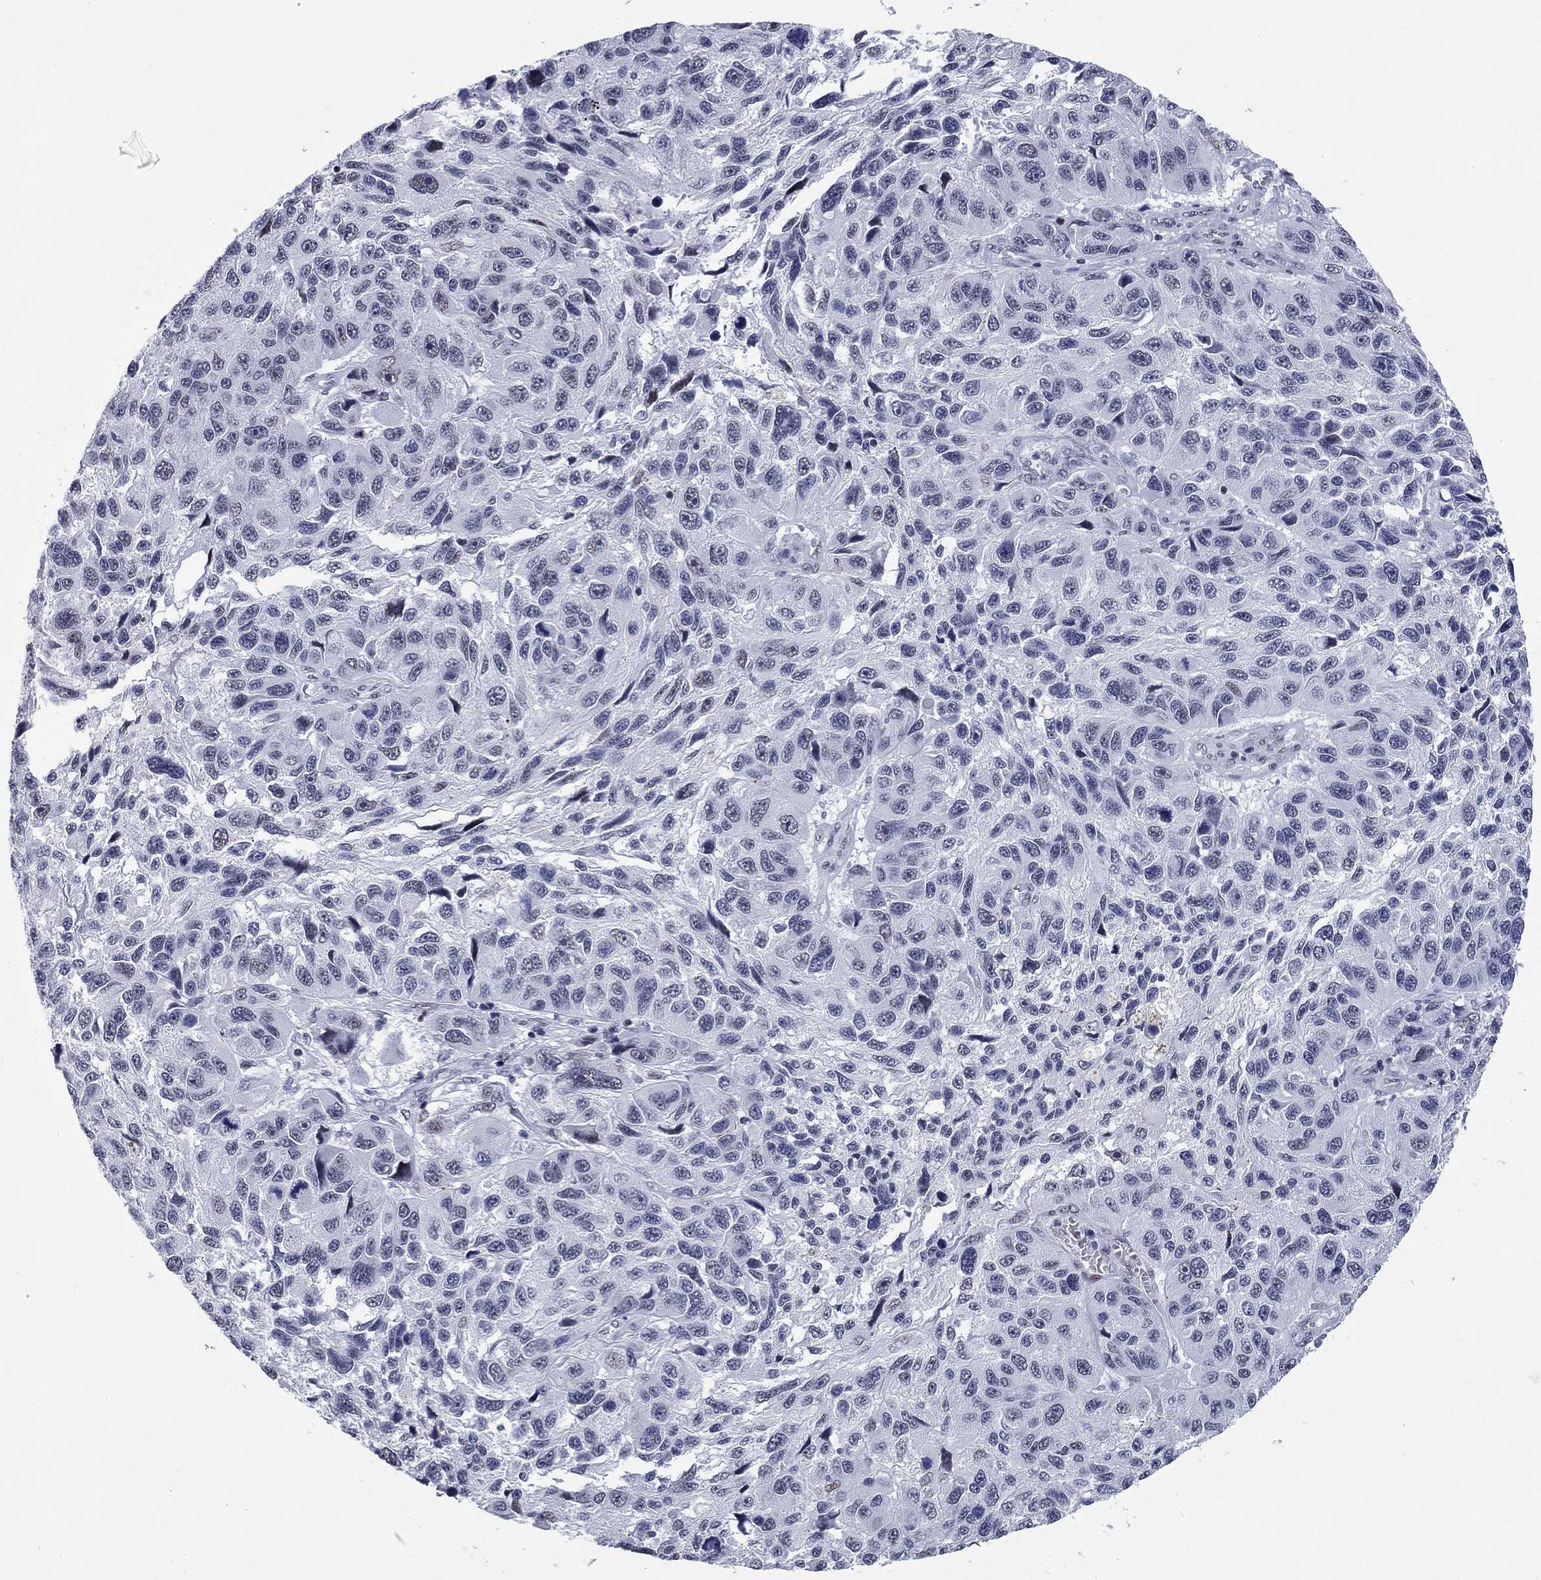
{"staining": {"intensity": "negative", "quantity": "none", "location": "none"}, "tissue": "melanoma", "cell_type": "Tumor cells", "image_type": "cancer", "snomed": [{"axis": "morphology", "description": "Malignant melanoma, NOS"}, {"axis": "topography", "description": "Skin"}], "caption": "Human malignant melanoma stained for a protein using immunohistochemistry exhibits no expression in tumor cells.", "gene": "ASF1B", "patient": {"sex": "male", "age": 53}}